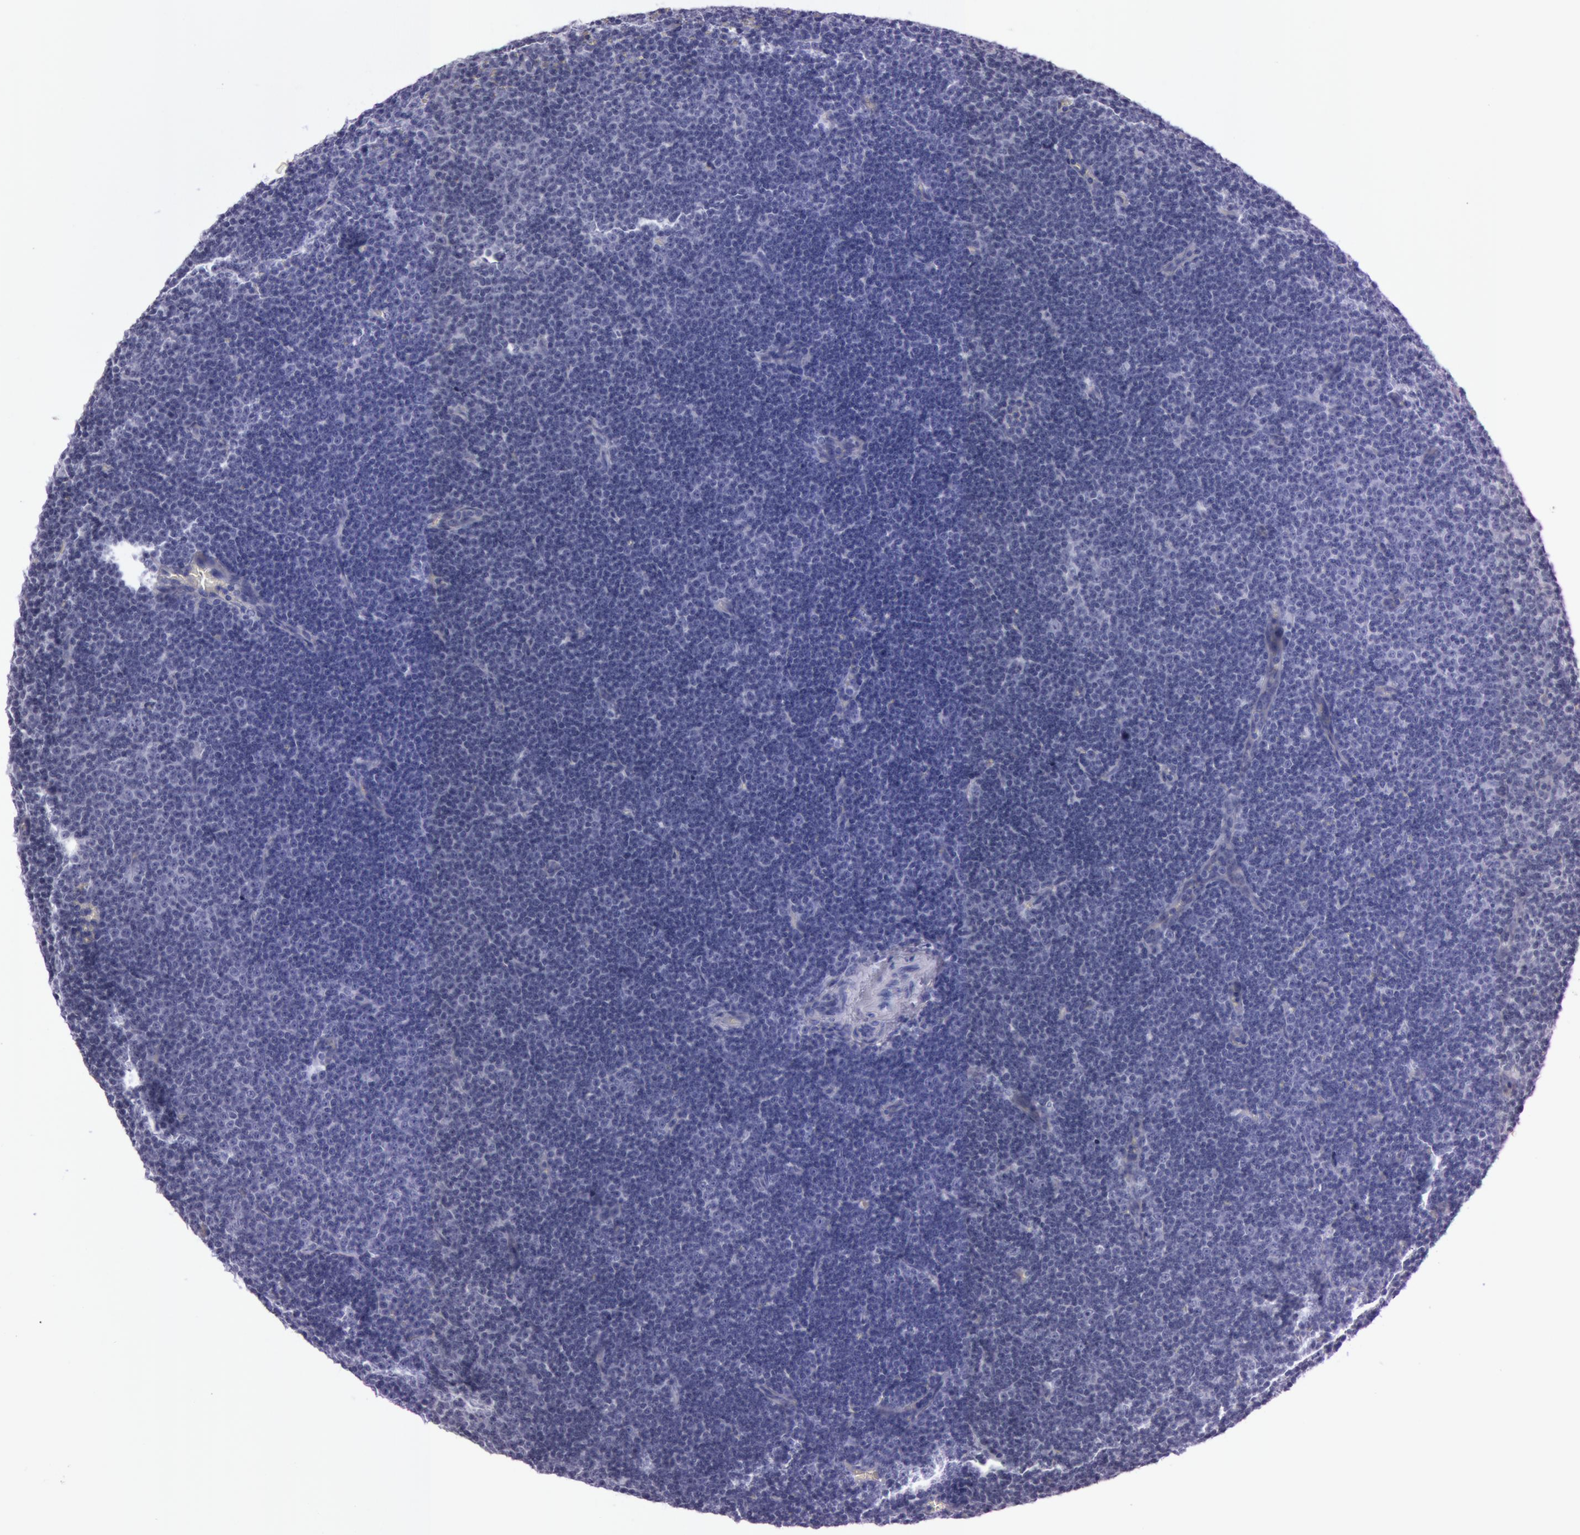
{"staining": {"intensity": "negative", "quantity": "none", "location": "none"}, "tissue": "lymphoma", "cell_type": "Tumor cells", "image_type": "cancer", "snomed": [{"axis": "morphology", "description": "Malignant lymphoma, non-Hodgkin's type, Low grade"}, {"axis": "topography", "description": "Lymph node"}], "caption": "The photomicrograph shows no staining of tumor cells in lymphoma.", "gene": "FOLH1", "patient": {"sex": "male", "age": 57}}